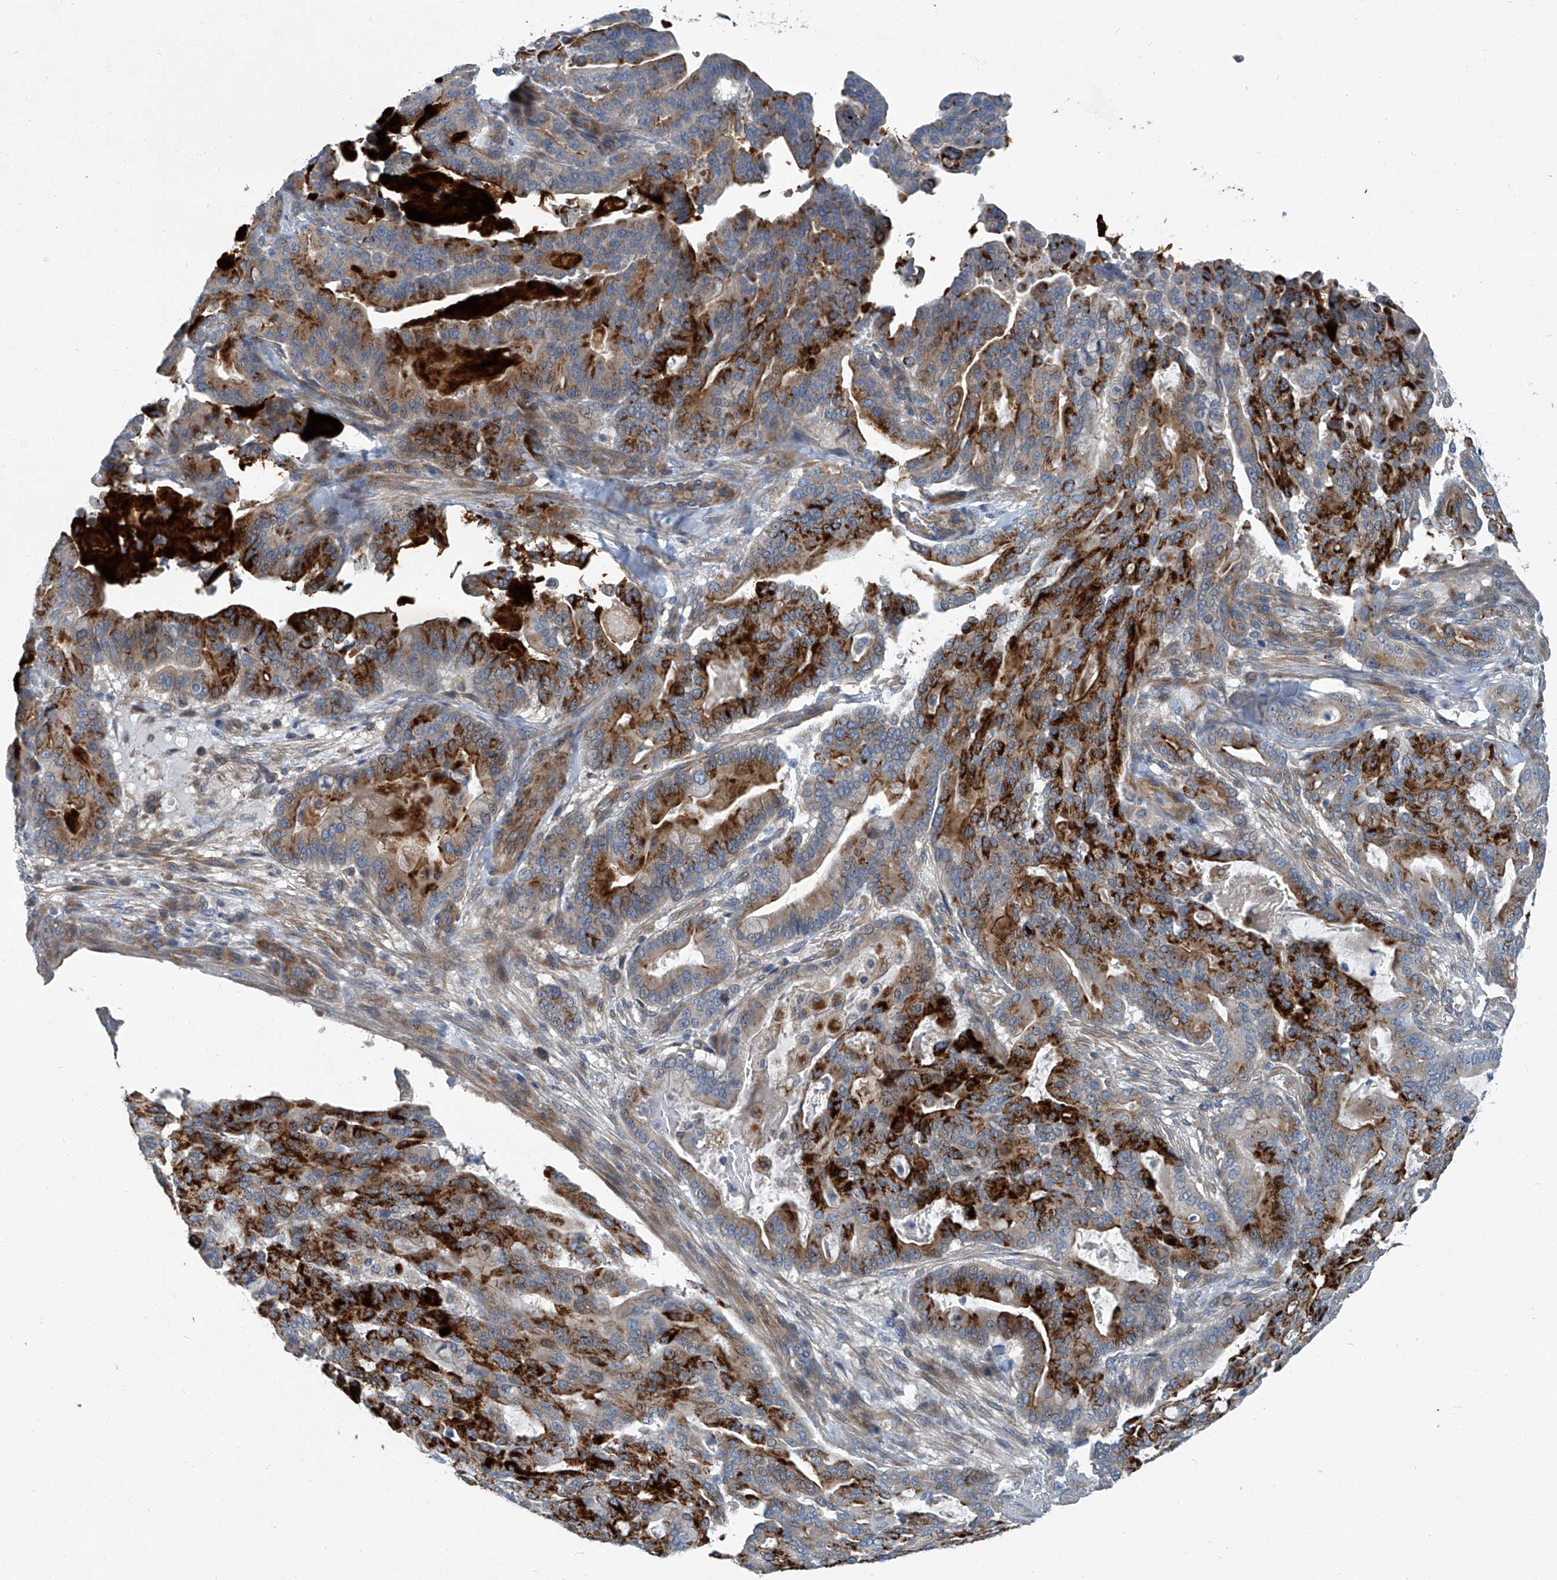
{"staining": {"intensity": "strong", "quantity": ">75%", "location": "cytoplasmic/membranous"}, "tissue": "pancreatic cancer", "cell_type": "Tumor cells", "image_type": "cancer", "snomed": [{"axis": "morphology", "description": "Adenocarcinoma, NOS"}, {"axis": "topography", "description": "Pancreas"}], "caption": "Pancreatic cancer (adenocarcinoma) stained with a brown dye displays strong cytoplasmic/membranous positive positivity in approximately >75% of tumor cells.", "gene": "SLC26A11", "patient": {"sex": "male", "age": 63}}